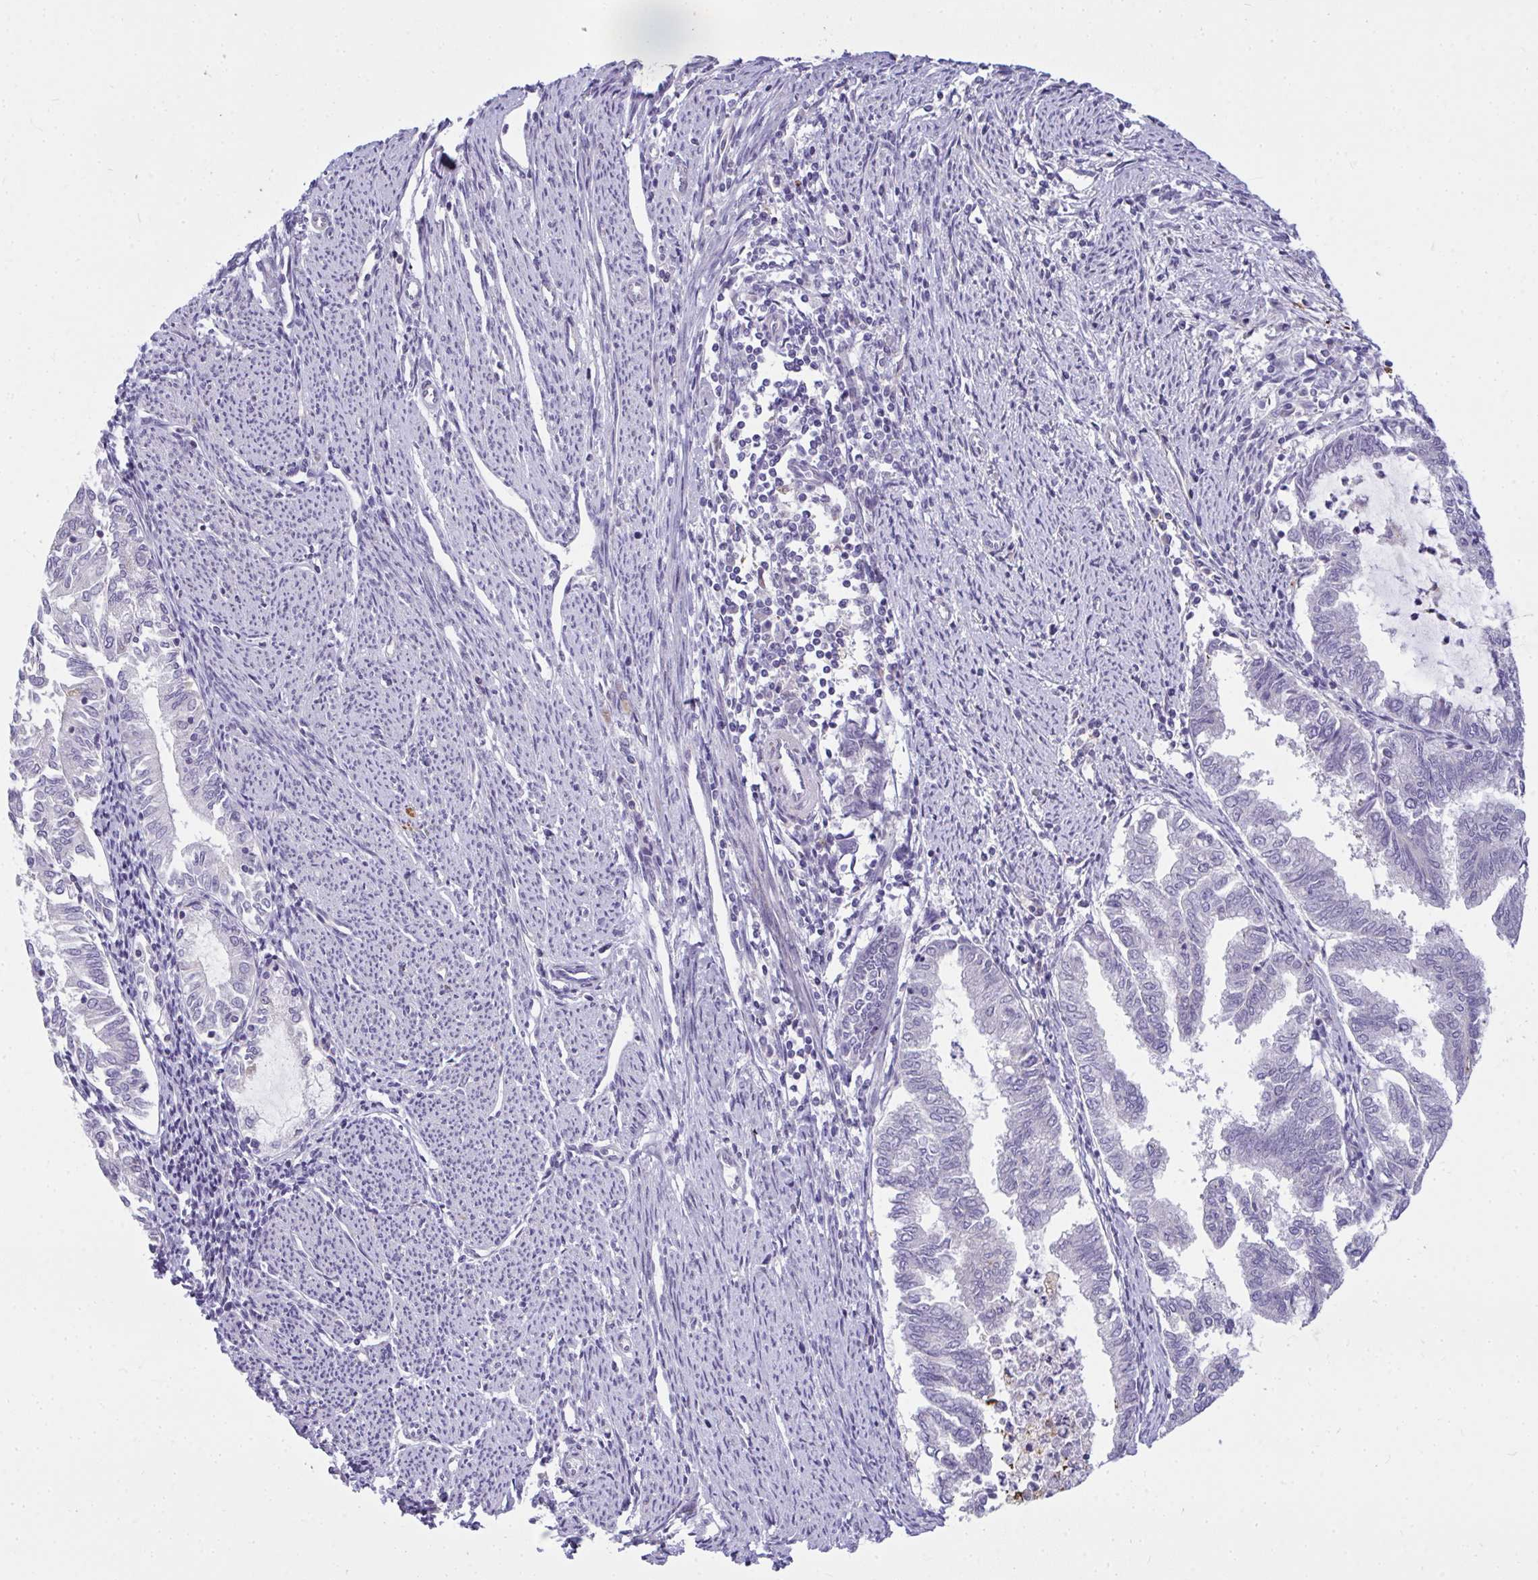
{"staining": {"intensity": "negative", "quantity": "none", "location": "none"}, "tissue": "endometrial cancer", "cell_type": "Tumor cells", "image_type": "cancer", "snomed": [{"axis": "morphology", "description": "Adenocarcinoma, NOS"}, {"axis": "topography", "description": "Endometrium"}], "caption": "Protein analysis of adenocarcinoma (endometrial) exhibits no significant staining in tumor cells.", "gene": "SRRM4", "patient": {"sex": "female", "age": 79}}